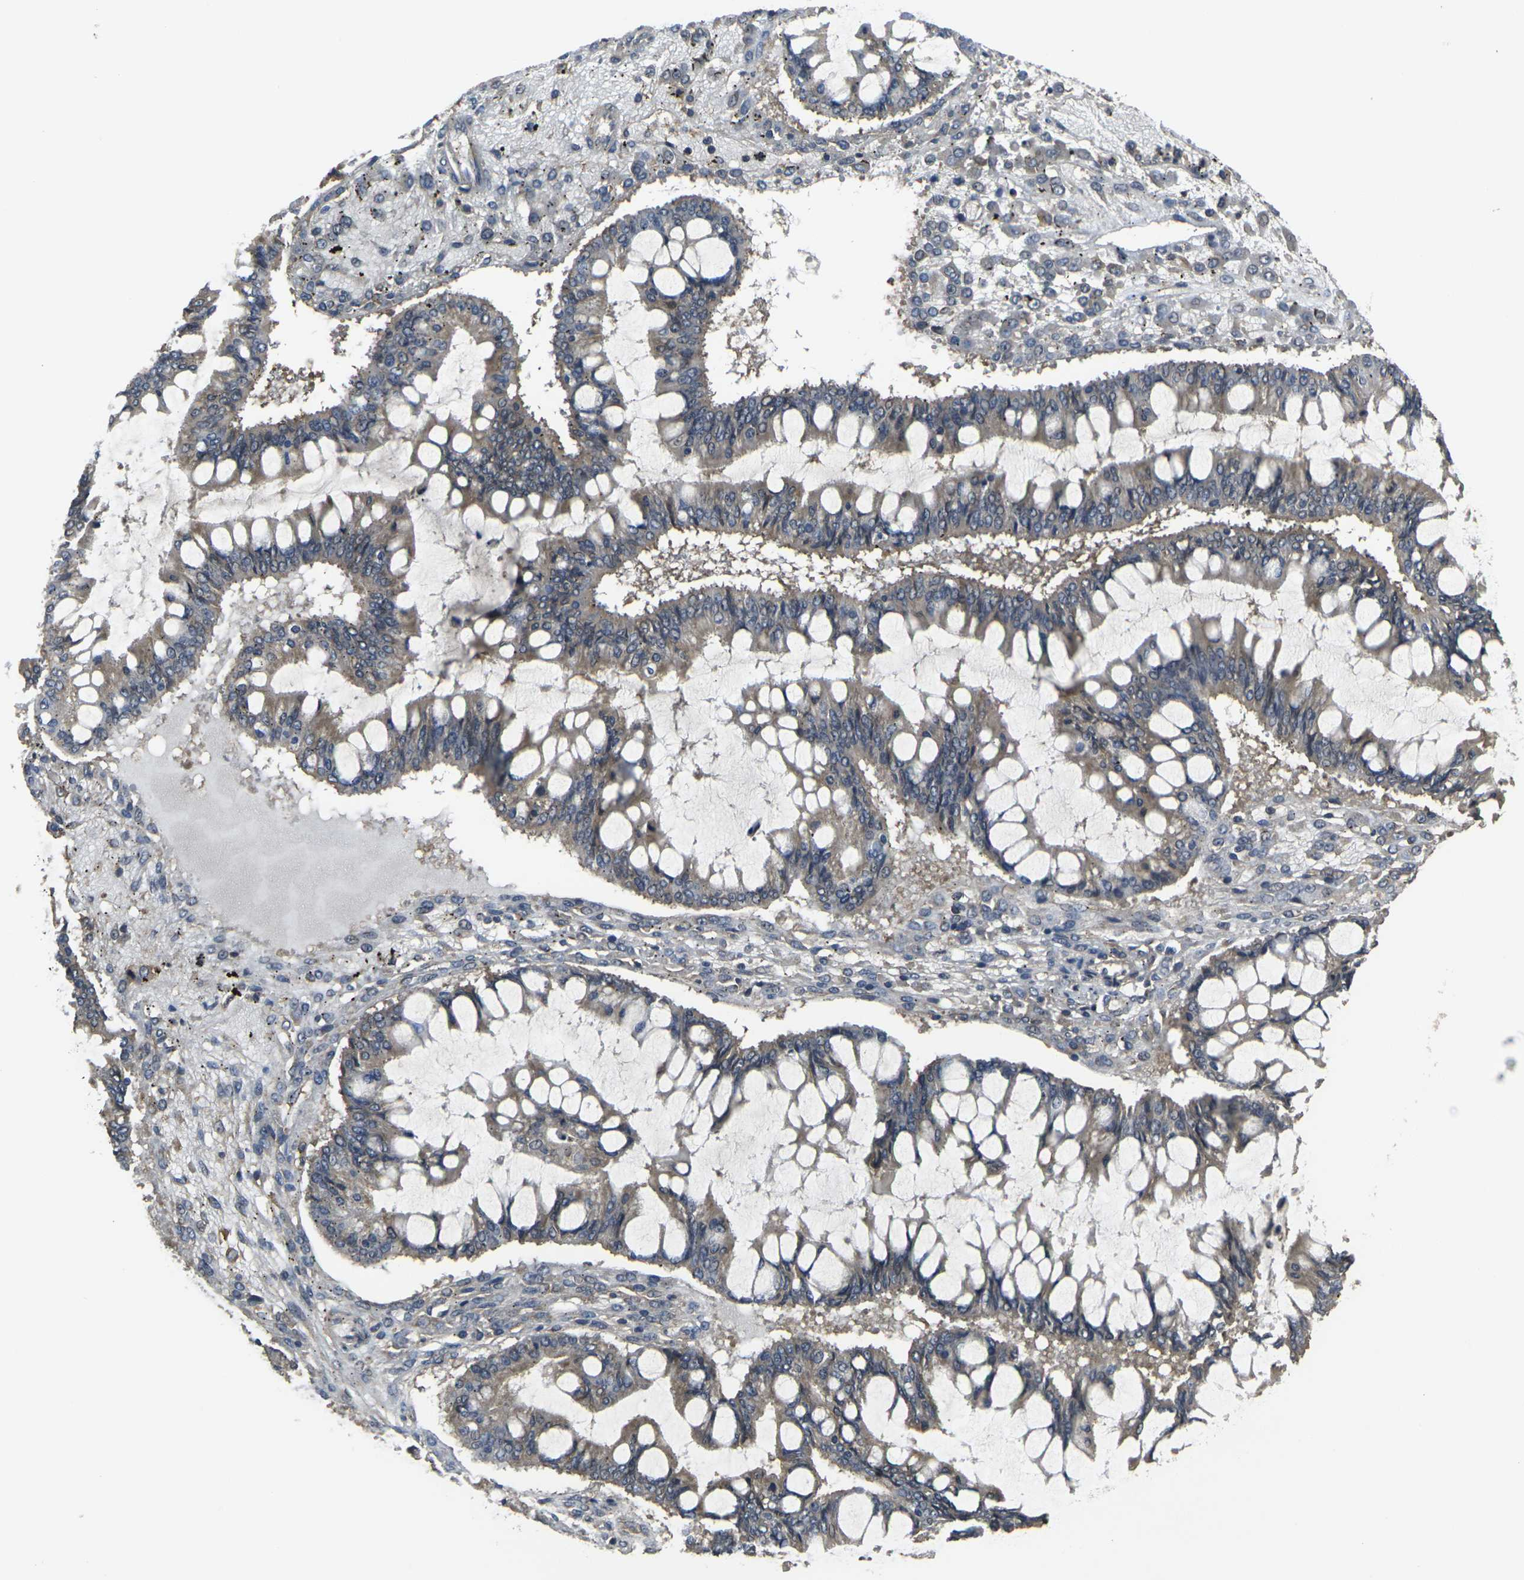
{"staining": {"intensity": "weak", "quantity": ">75%", "location": "cytoplasmic/membranous"}, "tissue": "ovarian cancer", "cell_type": "Tumor cells", "image_type": "cancer", "snomed": [{"axis": "morphology", "description": "Cystadenocarcinoma, mucinous, NOS"}, {"axis": "topography", "description": "Ovary"}], "caption": "There is low levels of weak cytoplasmic/membranous staining in tumor cells of mucinous cystadenocarcinoma (ovarian), as demonstrated by immunohistochemical staining (brown color).", "gene": "PRKACB", "patient": {"sex": "female", "age": 73}}